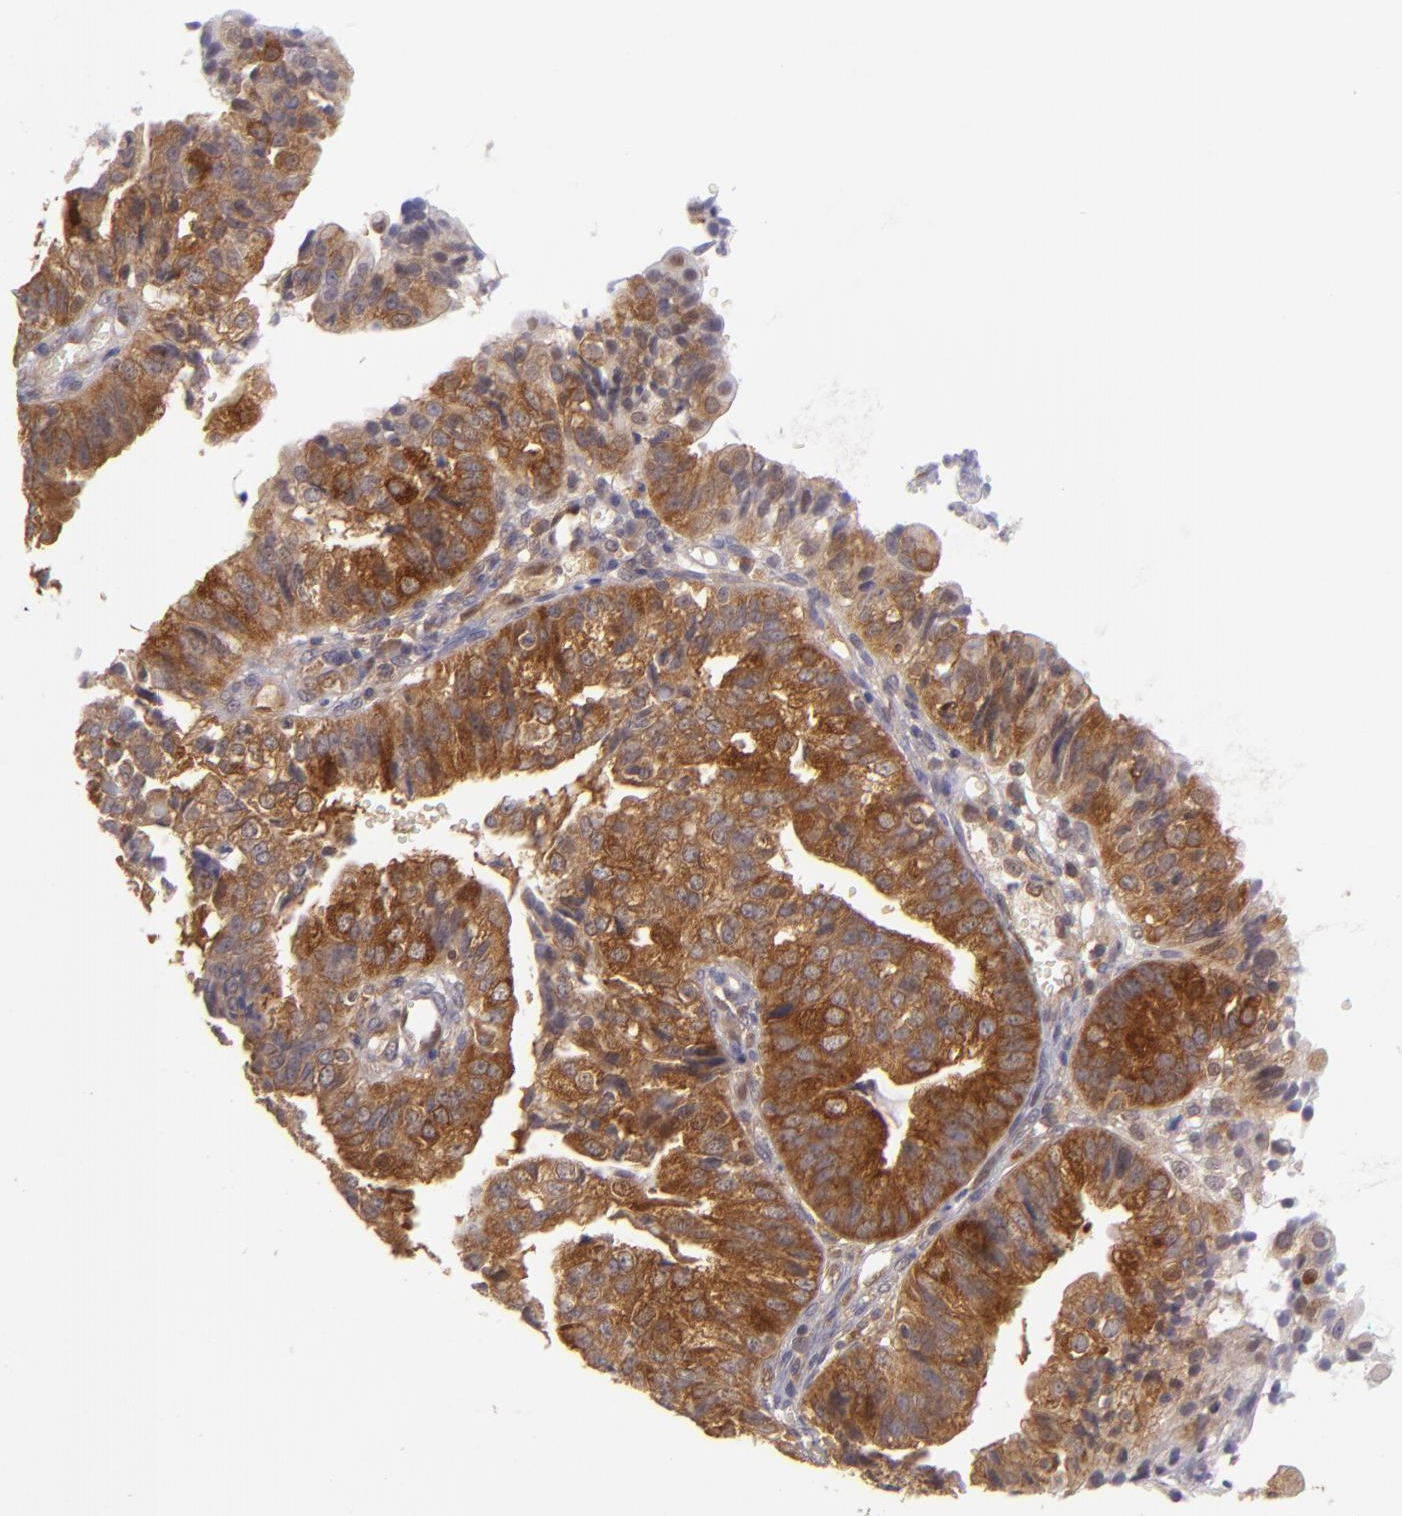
{"staining": {"intensity": "strong", "quantity": ">75%", "location": "cytoplasmic/membranous"}, "tissue": "endometrial cancer", "cell_type": "Tumor cells", "image_type": "cancer", "snomed": [{"axis": "morphology", "description": "Adenocarcinoma, NOS"}, {"axis": "topography", "description": "Endometrium"}], "caption": "Immunohistochemical staining of endometrial cancer (adenocarcinoma) displays high levels of strong cytoplasmic/membranous protein positivity in about >75% of tumor cells.", "gene": "PTPN13", "patient": {"sex": "female", "age": 56}}